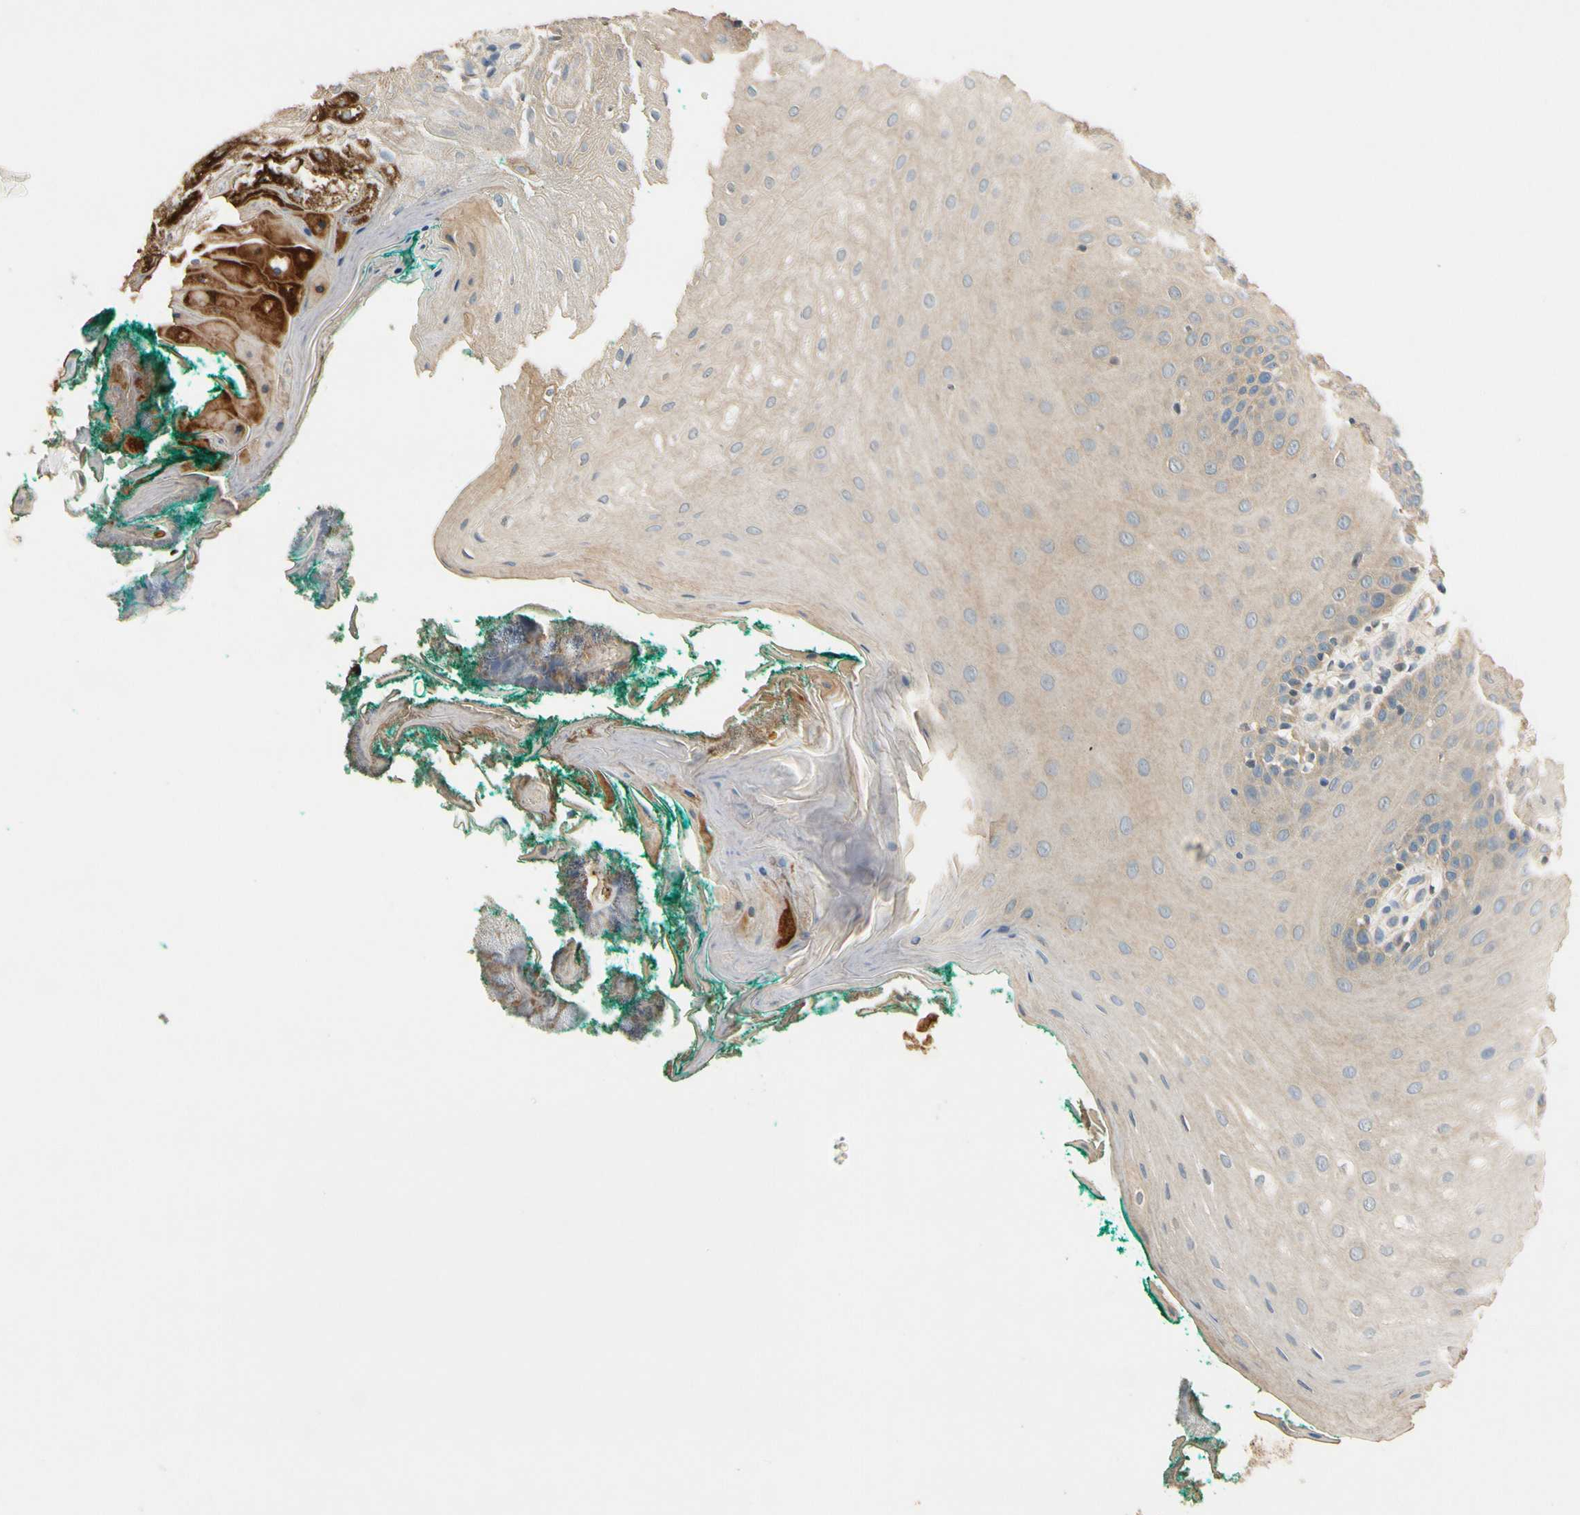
{"staining": {"intensity": "weak", "quantity": ">75%", "location": "cytoplasmic/membranous"}, "tissue": "oral mucosa", "cell_type": "Squamous epithelial cells", "image_type": "normal", "snomed": [{"axis": "morphology", "description": "Normal tissue, NOS"}, {"axis": "topography", "description": "Skeletal muscle"}, {"axis": "topography", "description": "Oral tissue"}], "caption": "Immunohistochemical staining of benign oral mucosa shows >75% levels of weak cytoplasmic/membranous protein positivity in approximately >75% of squamous epithelial cells. (DAB IHC with brightfield microscopy, high magnification).", "gene": "ALKBH3", "patient": {"sex": "male", "age": 58}}